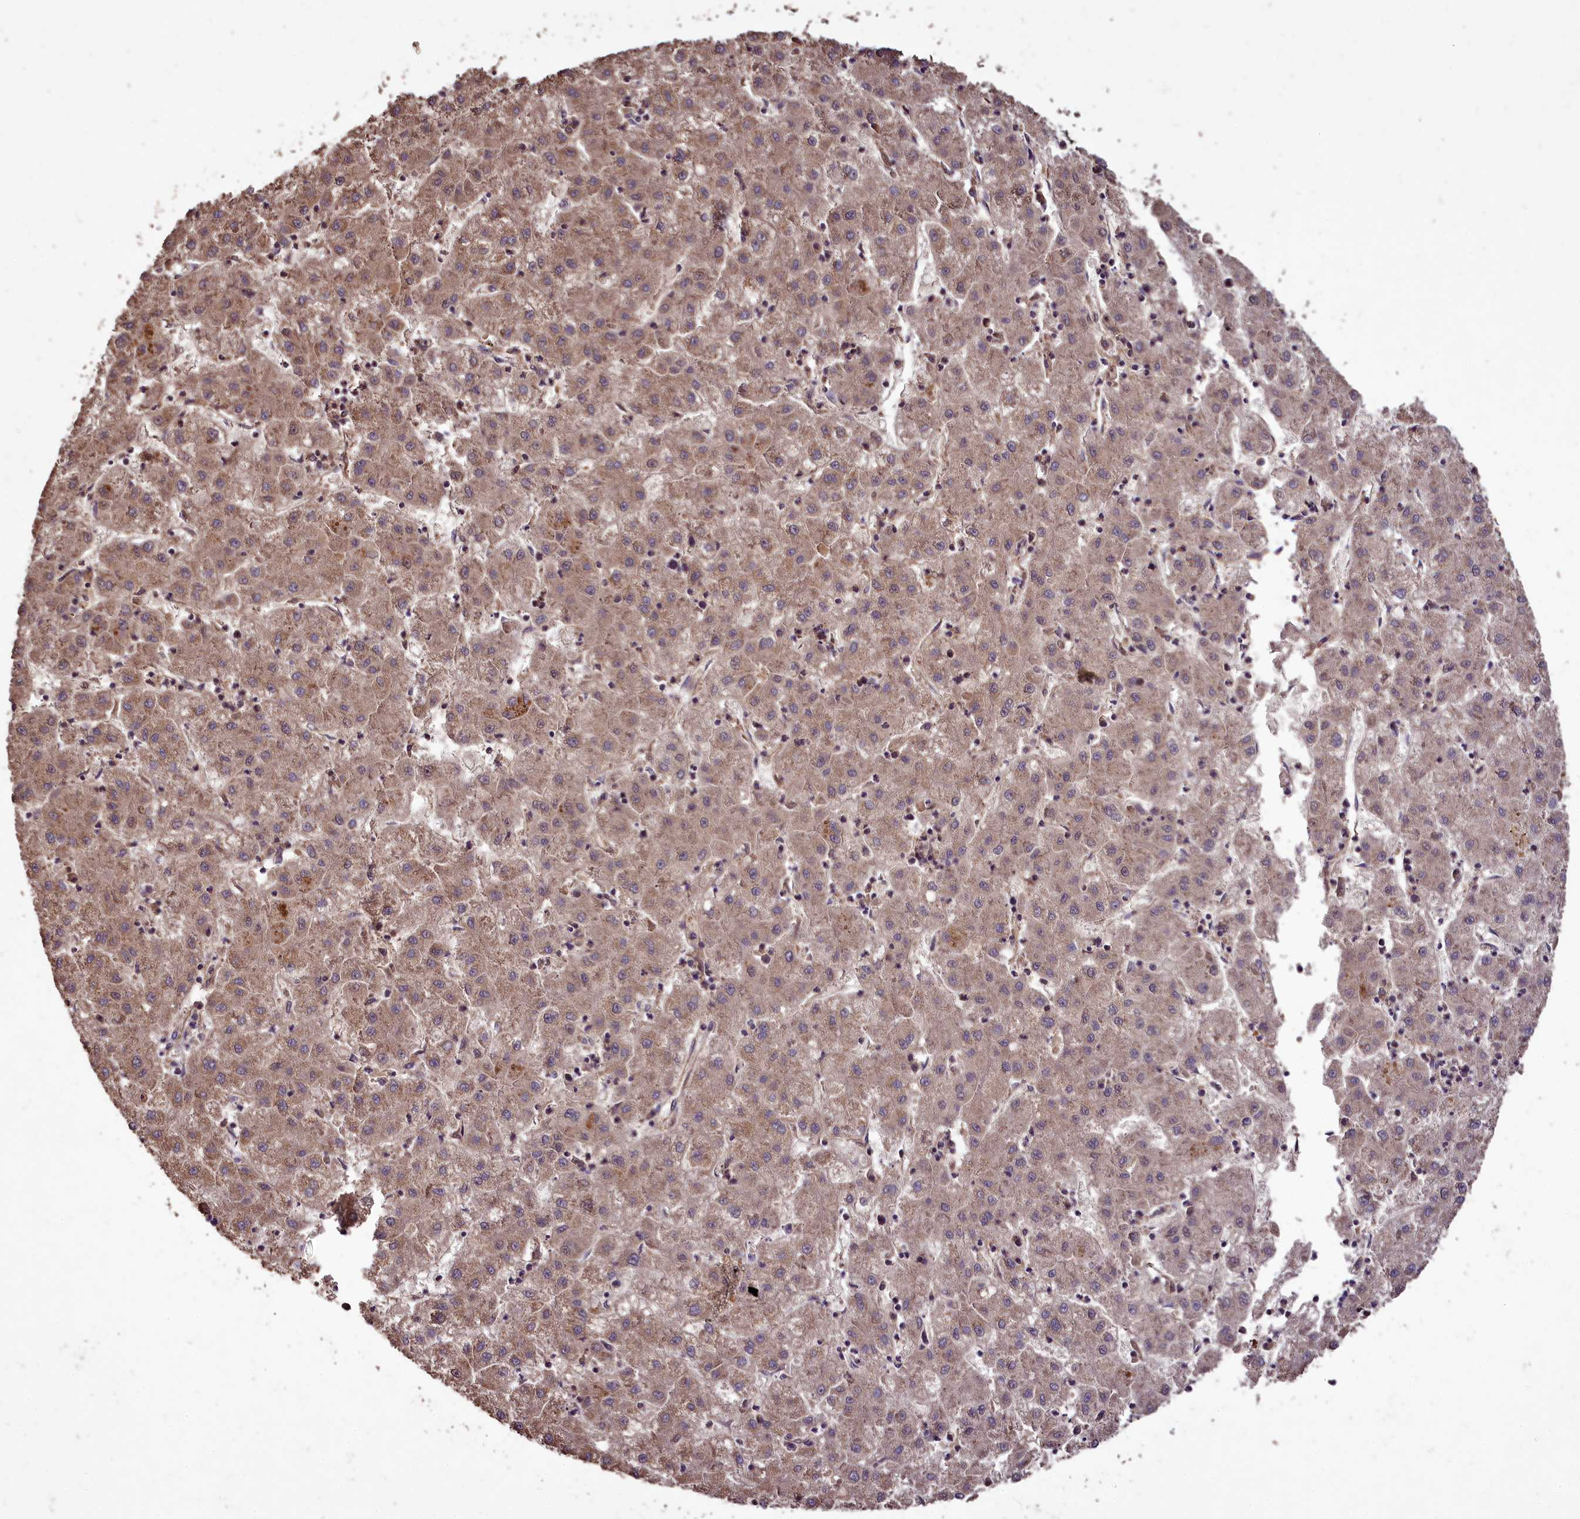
{"staining": {"intensity": "weak", "quantity": ">75%", "location": "cytoplasmic/membranous"}, "tissue": "liver cancer", "cell_type": "Tumor cells", "image_type": "cancer", "snomed": [{"axis": "morphology", "description": "Carcinoma, Hepatocellular, NOS"}, {"axis": "topography", "description": "Liver"}], "caption": "Human liver cancer (hepatocellular carcinoma) stained with a protein marker shows weak staining in tumor cells.", "gene": "TTLL10", "patient": {"sex": "male", "age": 72}}